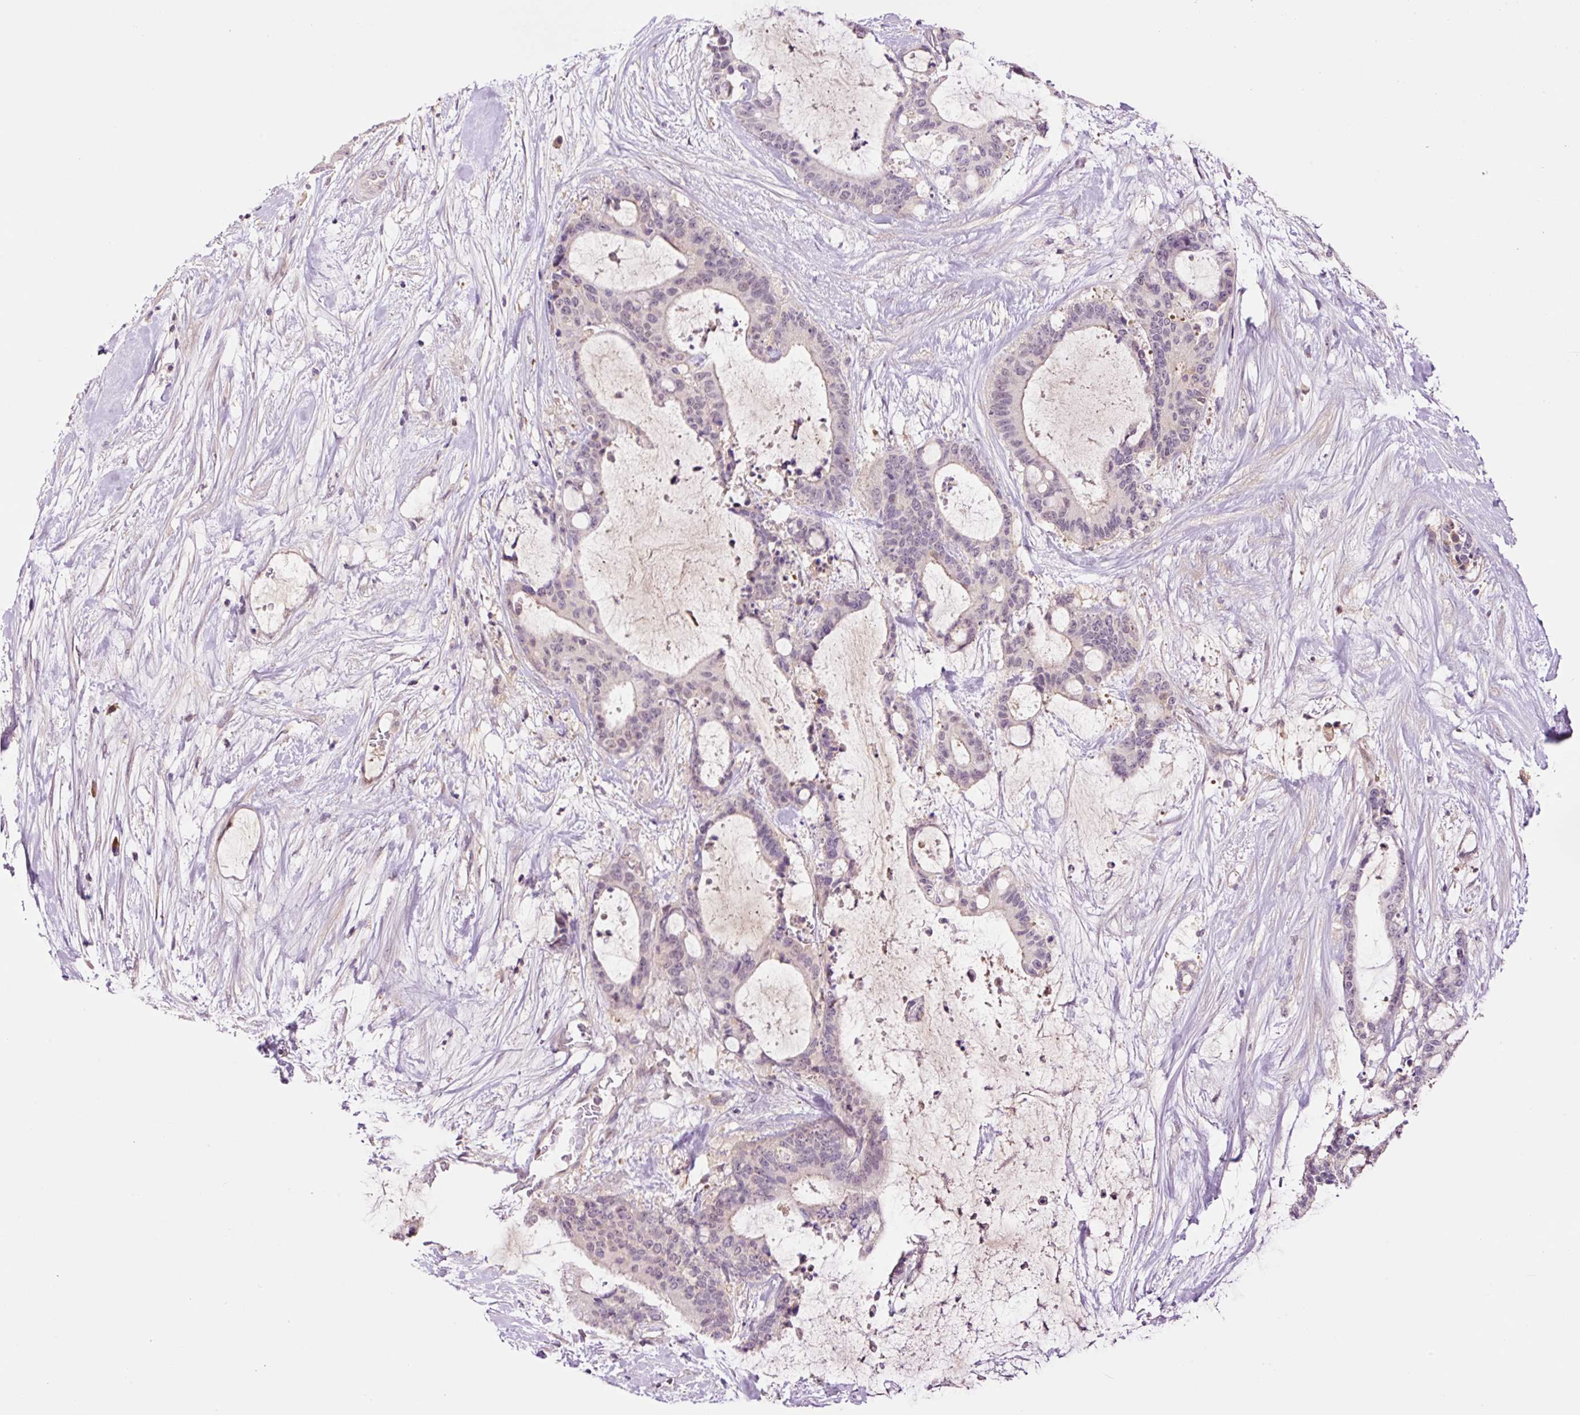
{"staining": {"intensity": "negative", "quantity": "none", "location": "none"}, "tissue": "liver cancer", "cell_type": "Tumor cells", "image_type": "cancer", "snomed": [{"axis": "morphology", "description": "Normal tissue, NOS"}, {"axis": "morphology", "description": "Cholangiocarcinoma"}, {"axis": "topography", "description": "Liver"}, {"axis": "topography", "description": "Peripheral nerve tissue"}], "caption": "A photomicrograph of human liver cholangiocarcinoma is negative for staining in tumor cells.", "gene": "DPPA4", "patient": {"sex": "female", "age": 73}}